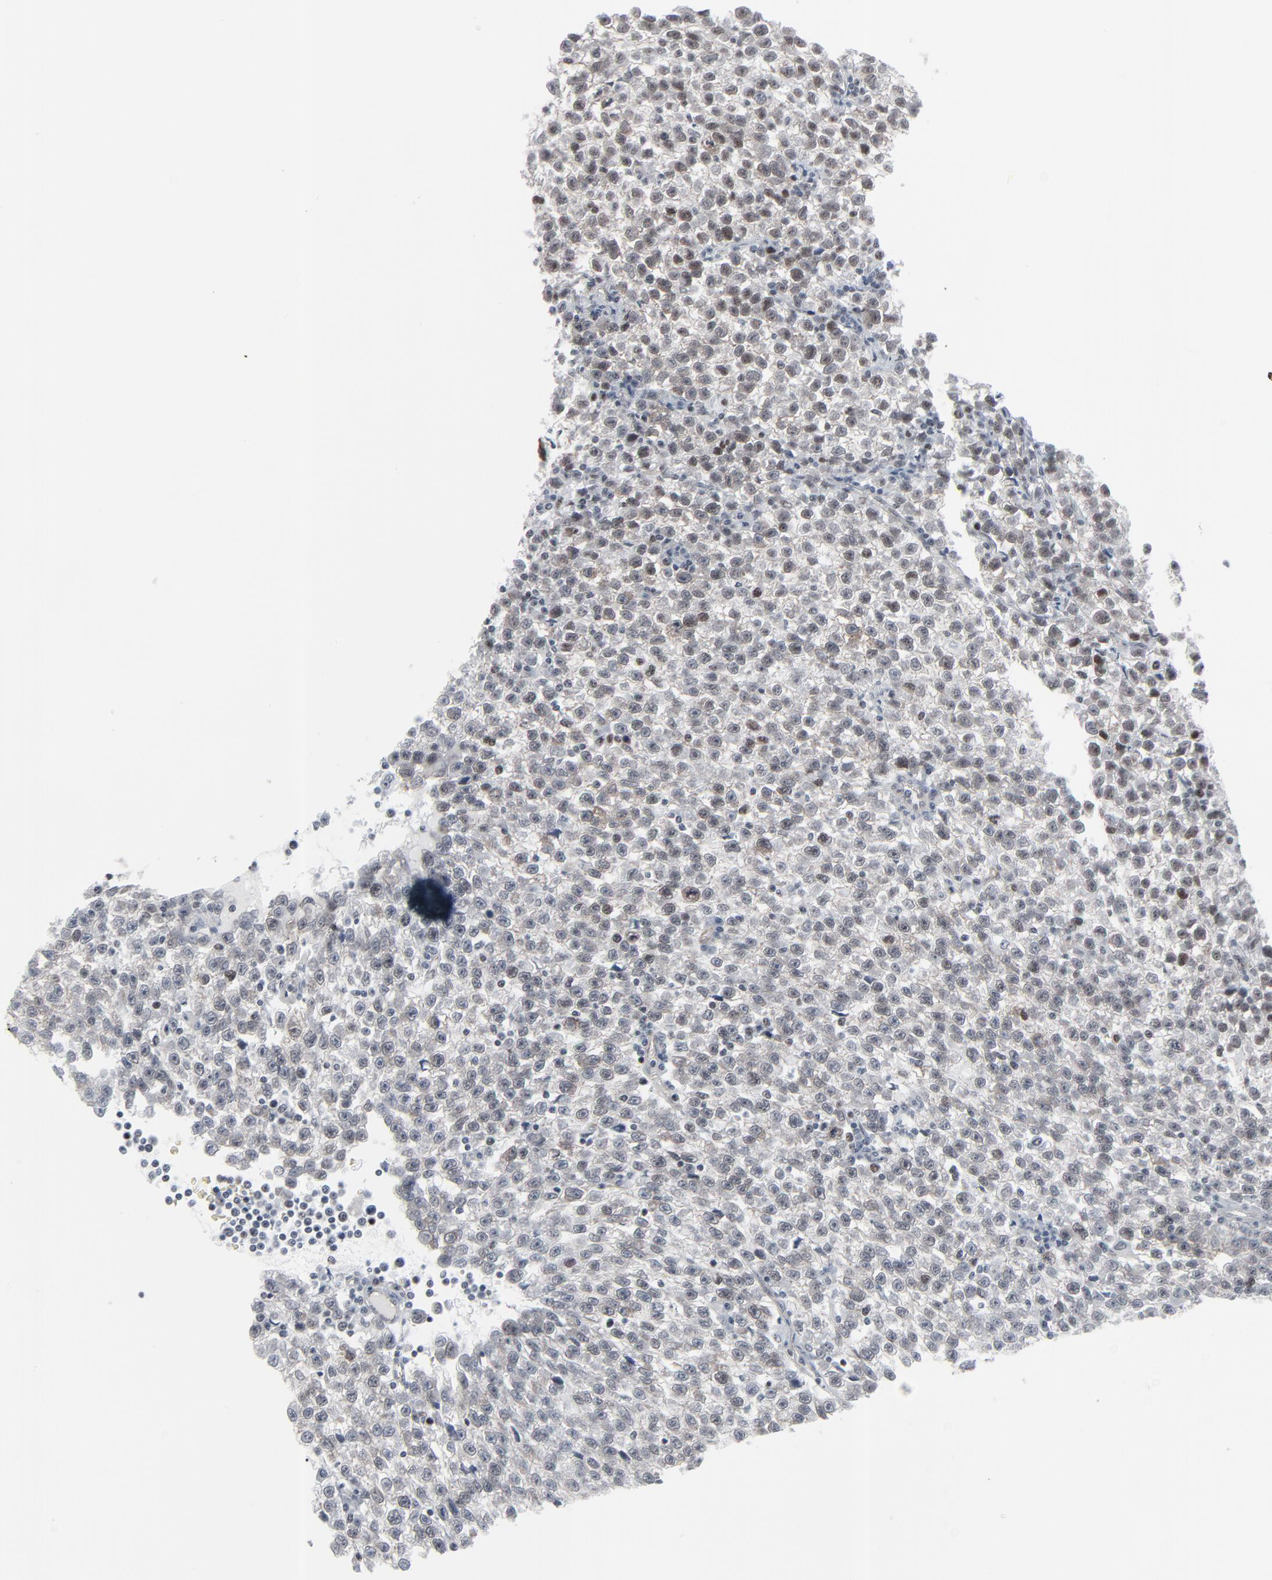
{"staining": {"intensity": "moderate", "quantity": "25%-75%", "location": "nuclear"}, "tissue": "testis cancer", "cell_type": "Tumor cells", "image_type": "cancer", "snomed": [{"axis": "morphology", "description": "Seminoma, NOS"}, {"axis": "topography", "description": "Testis"}], "caption": "Tumor cells demonstrate medium levels of moderate nuclear expression in about 25%-75% of cells in testis cancer (seminoma). (DAB = brown stain, brightfield microscopy at high magnification).", "gene": "FBXO28", "patient": {"sex": "male", "age": 35}}